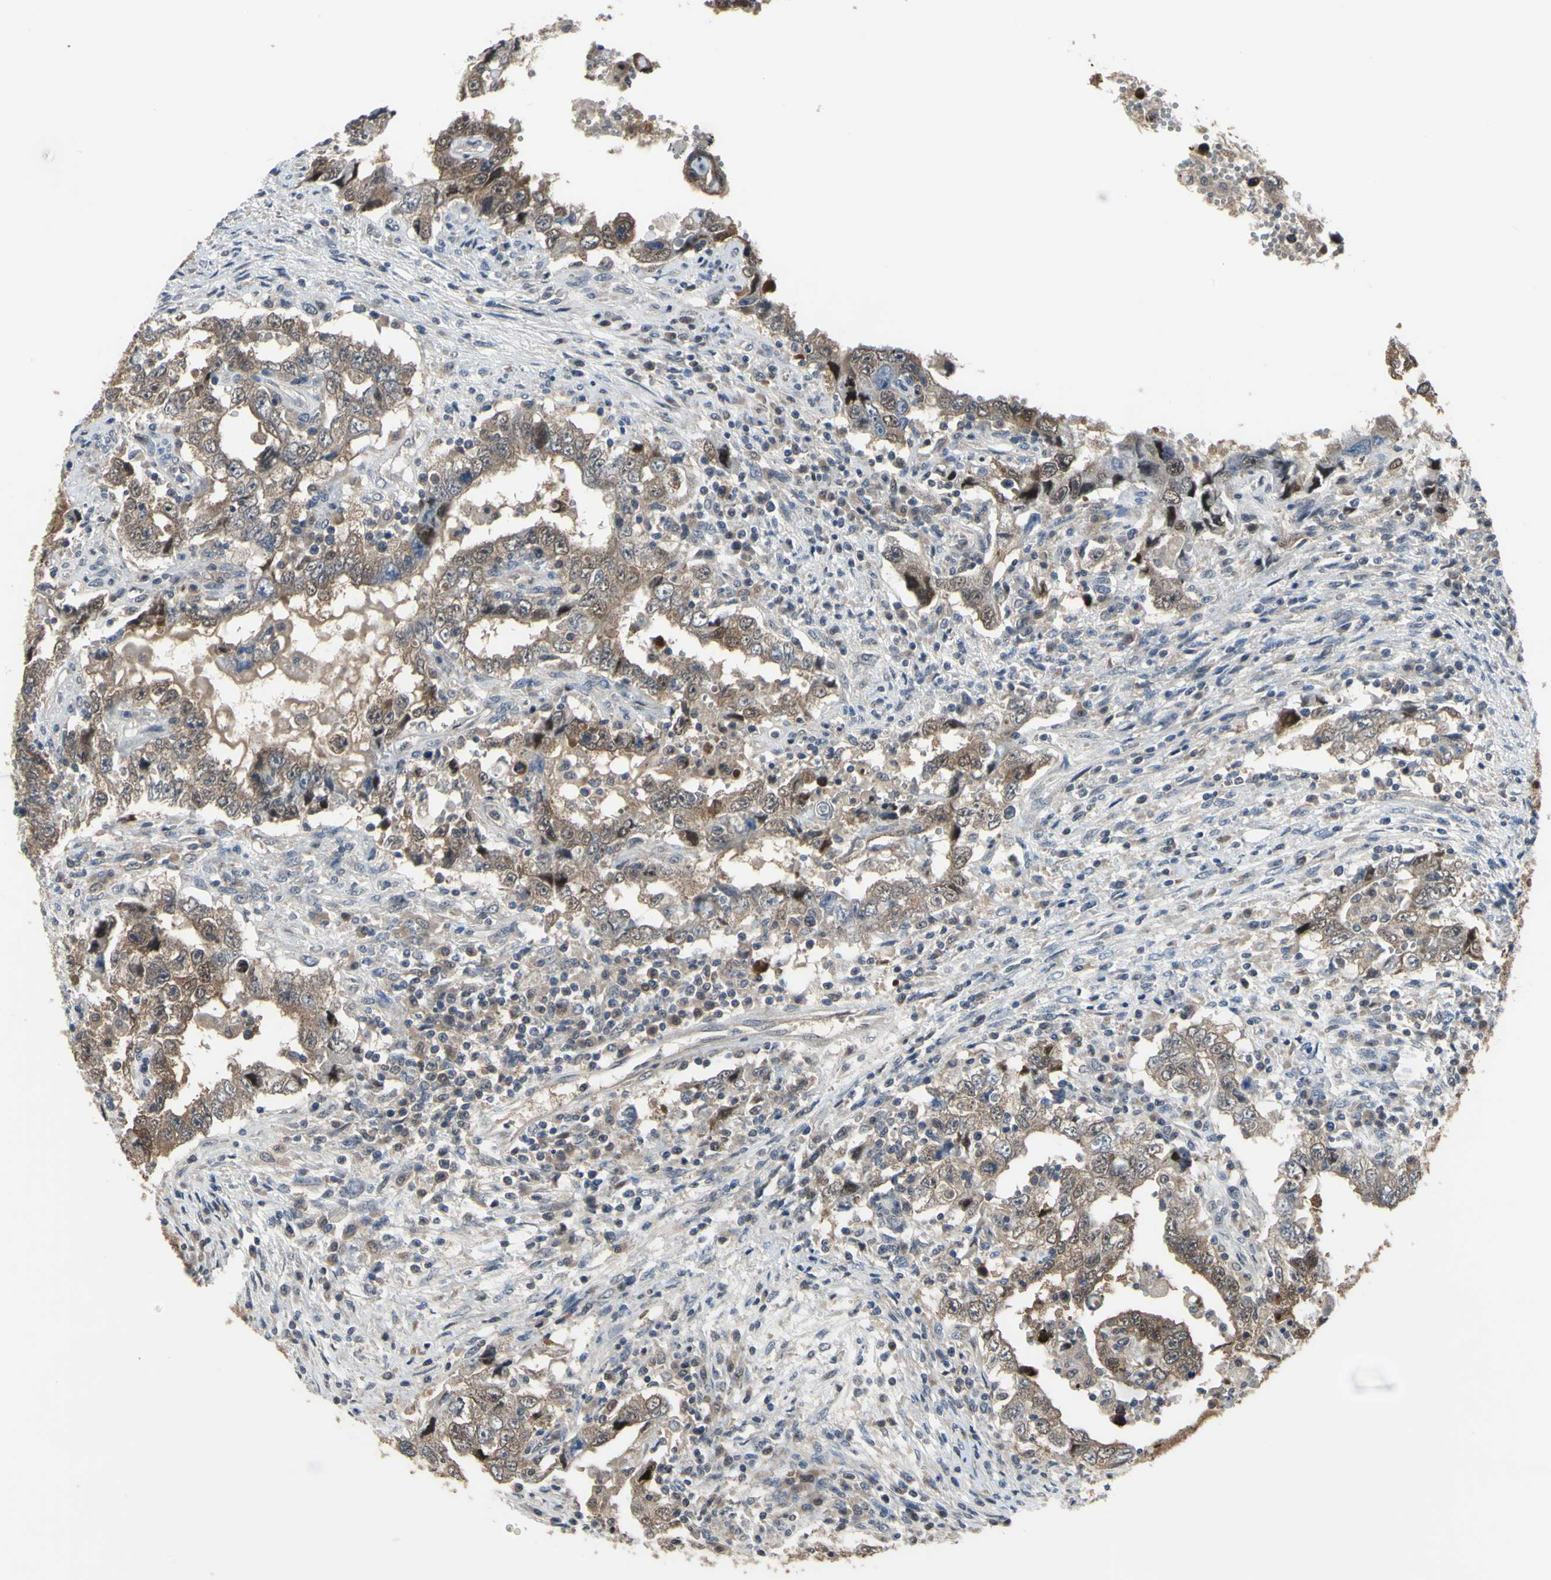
{"staining": {"intensity": "weak", "quantity": ">75%", "location": "cytoplasmic/membranous"}, "tissue": "testis cancer", "cell_type": "Tumor cells", "image_type": "cancer", "snomed": [{"axis": "morphology", "description": "Carcinoma, Embryonal, NOS"}, {"axis": "topography", "description": "Testis"}], "caption": "About >75% of tumor cells in human testis embryonal carcinoma display weak cytoplasmic/membranous protein positivity as visualized by brown immunohistochemical staining.", "gene": "HSPA4", "patient": {"sex": "male", "age": 26}}